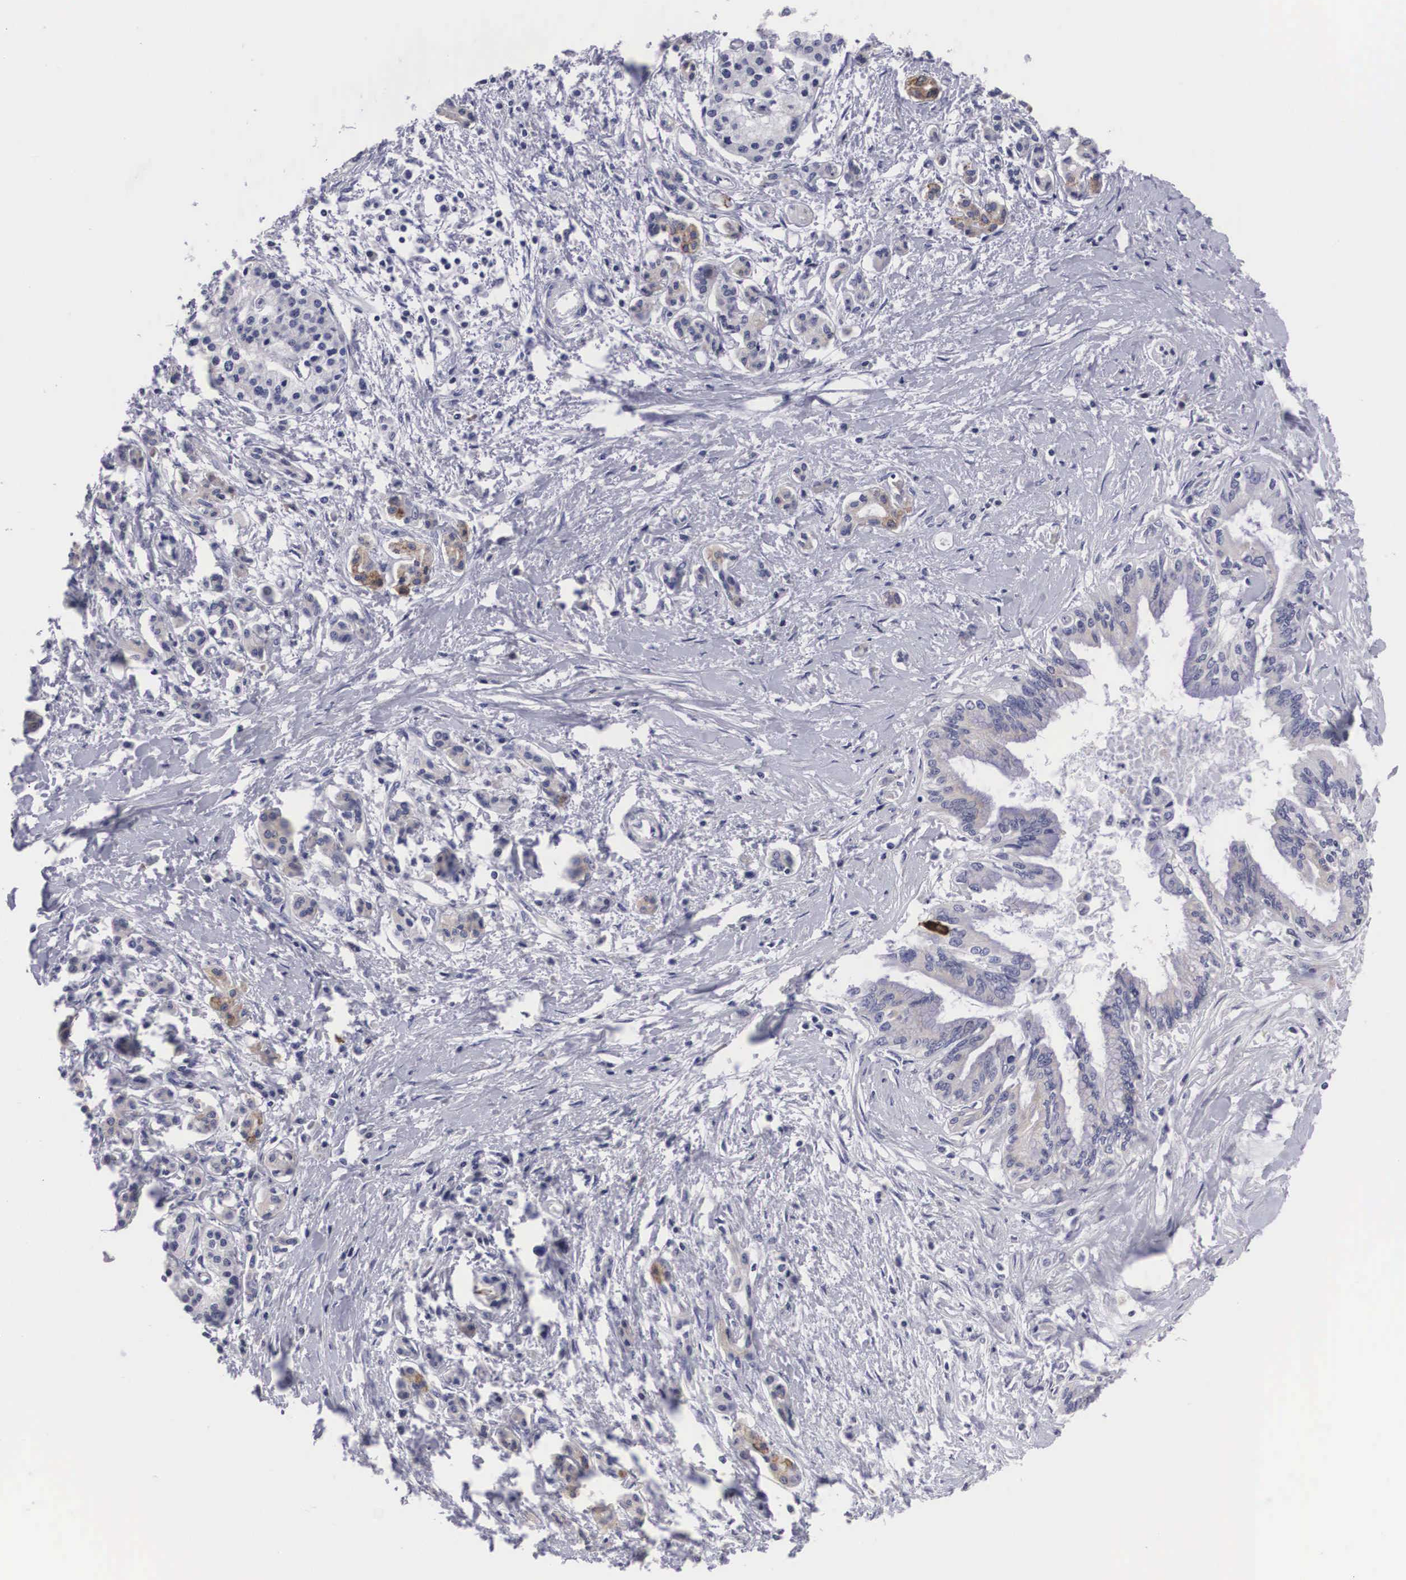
{"staining": {"intensity": "negative", "quantity": "none", "location": "none"}, "tissue": "pancreatic cancer", "cell_type": "Tumor cells", "image_type": "cancer", "snomed": [{"axis": "morphology", "description": "Adenocarcinoma, NOS"}, {"axis": "topography", "description": "Pancreas"}], "caption": "A high-resolution image shows IHC staining of pancreatic cancer (adenocarcinoma), which demonstrates no significant staining in tumor cells.", "gene": "ARMCX3", "patient": {"sex": "female", "age": 64}}